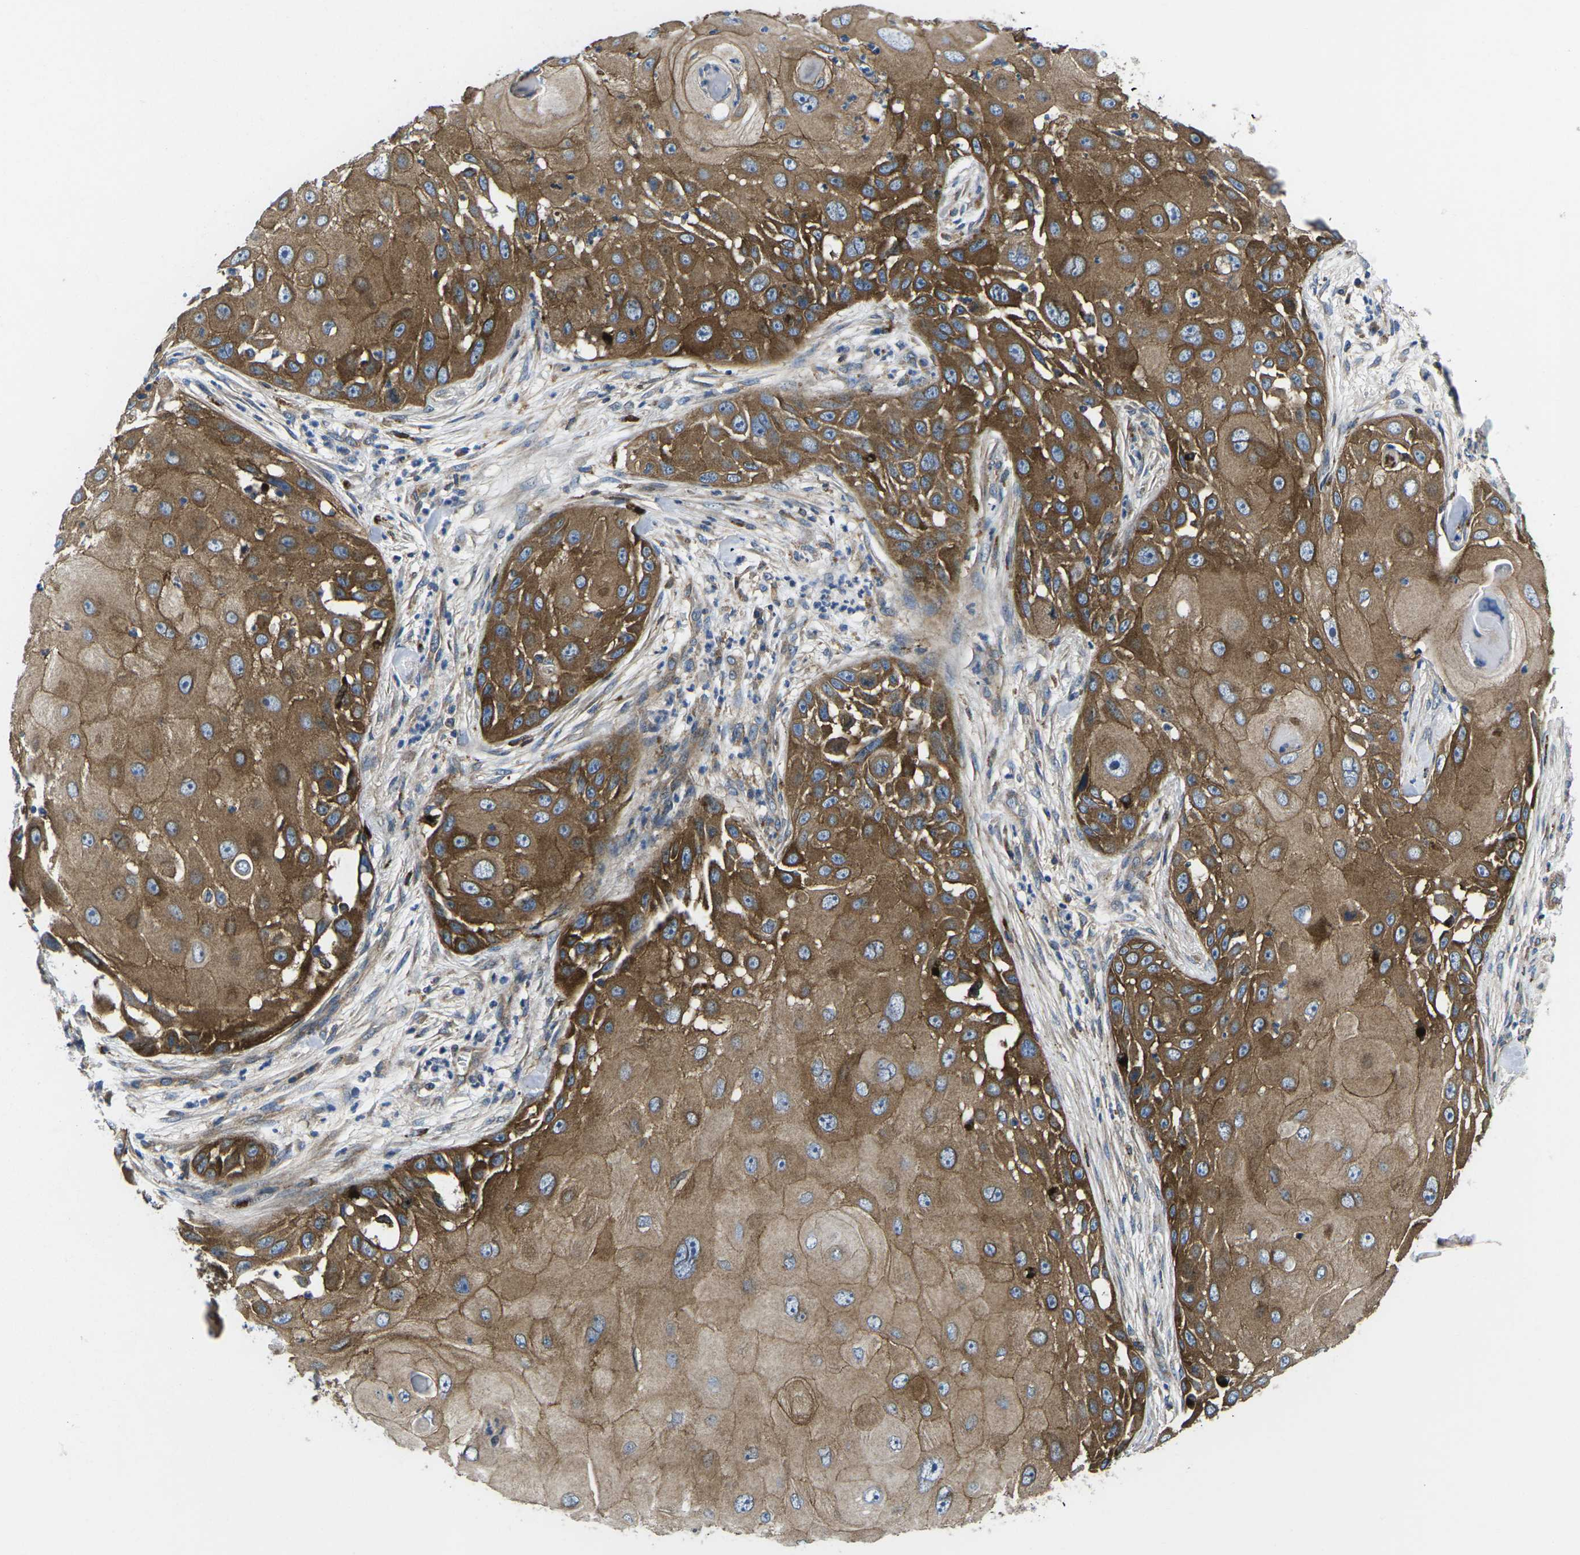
{"staining": {"intensity": "strong", "quantity": ">75%", "location": "cytoplasmic/membranous"}, "tissue": "skin cancer", "cell_type": "Tumor cells", "image_type": "cancer", "snomed": [{"axis": "morphology", "description": "Squamous cell carcinoma, NOS"}, {"axis": "topography", "description": "Skin"}], "caption": "Immunohistochemical staining of human skin cancer demonstrates high levels of strong cytoplasmic/membranous positivity in about >75% of tumor cells.", "gene": "DLG1", "patient": {"sex": "female", "age": 44}}